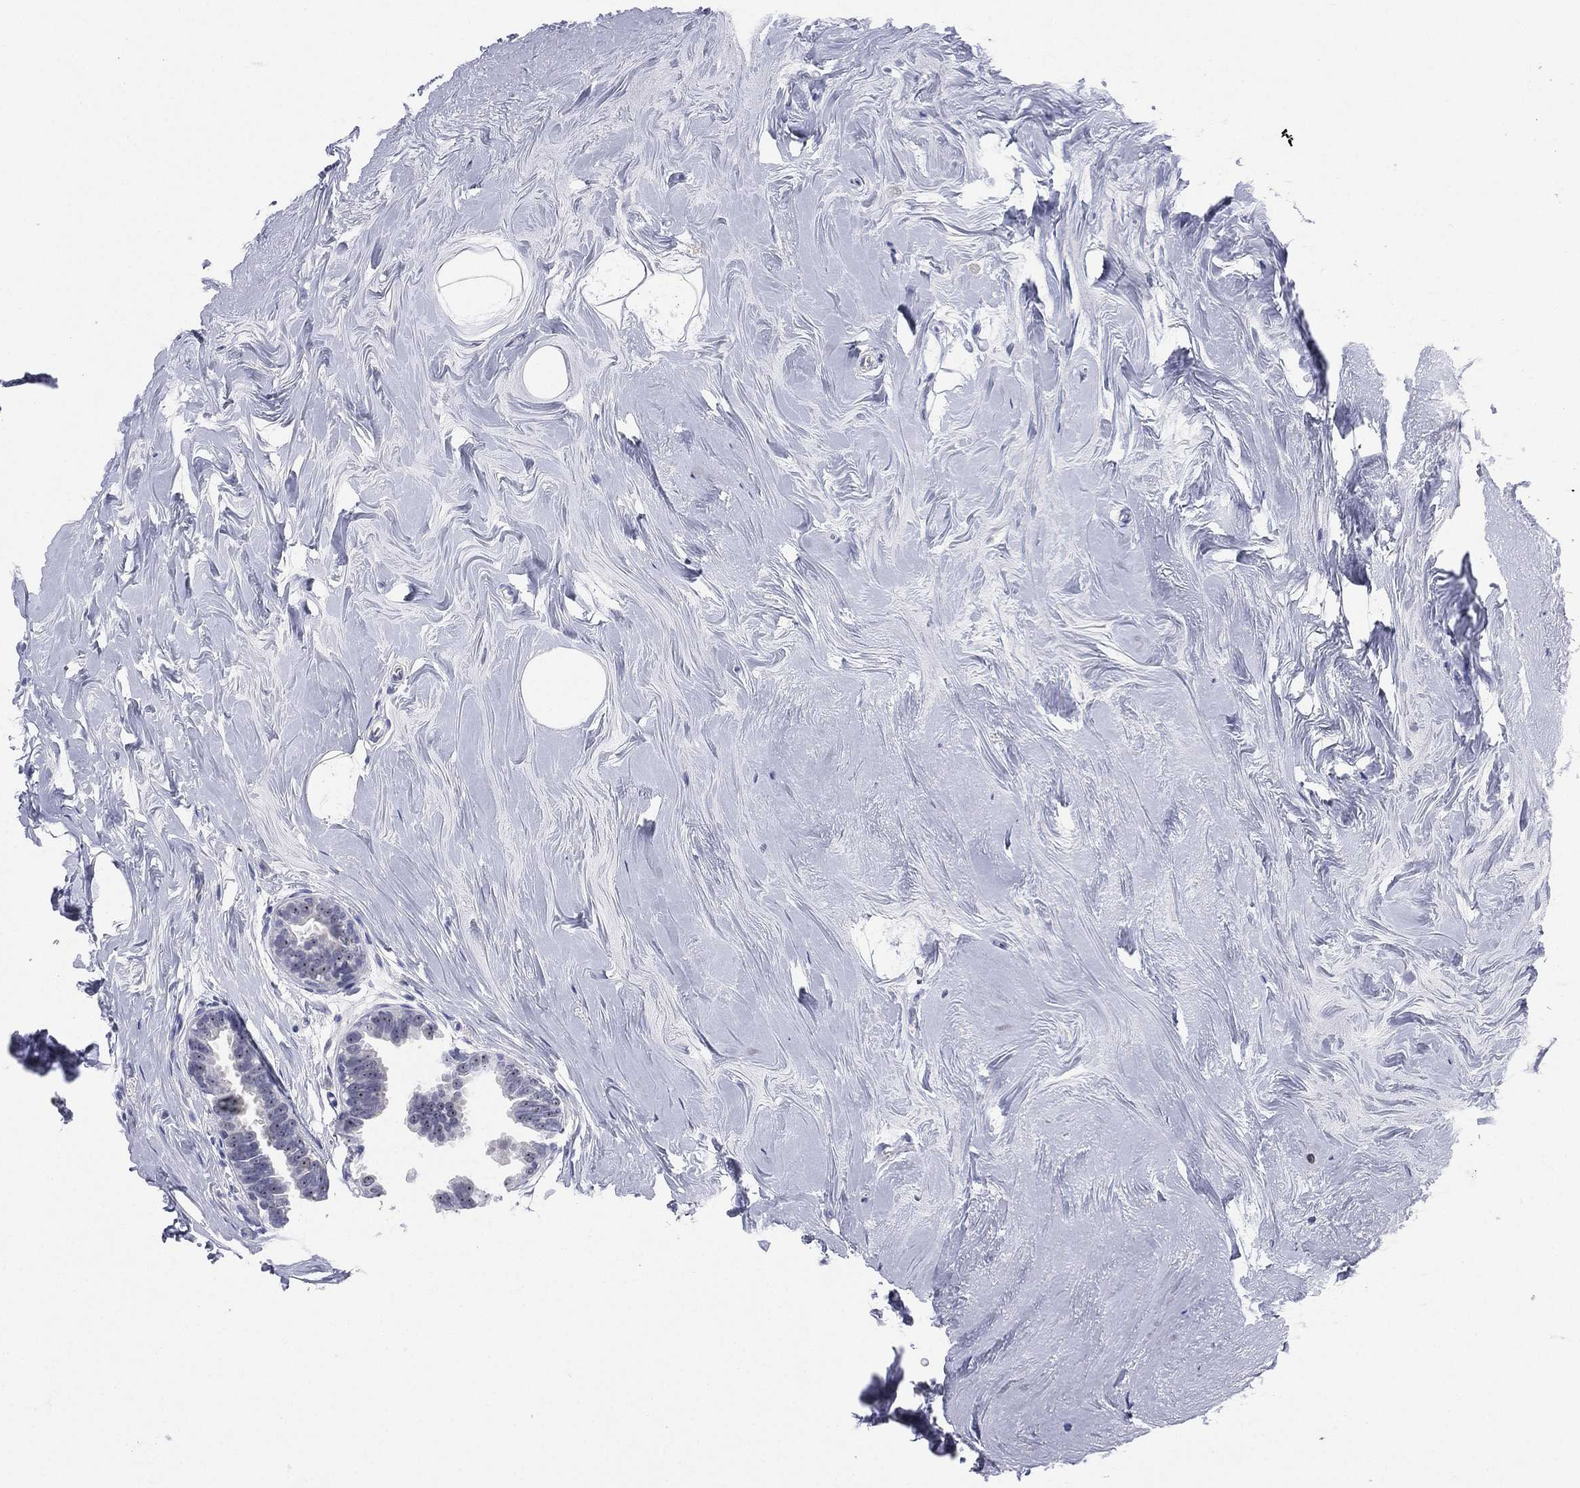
{"staining": {"intensity": "moderate", "quantity": "<25%", "location": "nuclear"}, "tissue": "breast cancer", "cell_type": "Tumor cells", "image_type": "cancer", "snomed": [{"axis": "morphology", "description": "Duct carcinoma"}, {"axis": "topography", "description": "Breast"}], "caption": "Invasive ductal carcinoma (breast) tissue demonstrates moderate nuclear expression in approximately <25% of tumor cells, visualized by immunohistochemistry.", "gene": "CD22", "patient": {"sex": "female", "age": 55}}